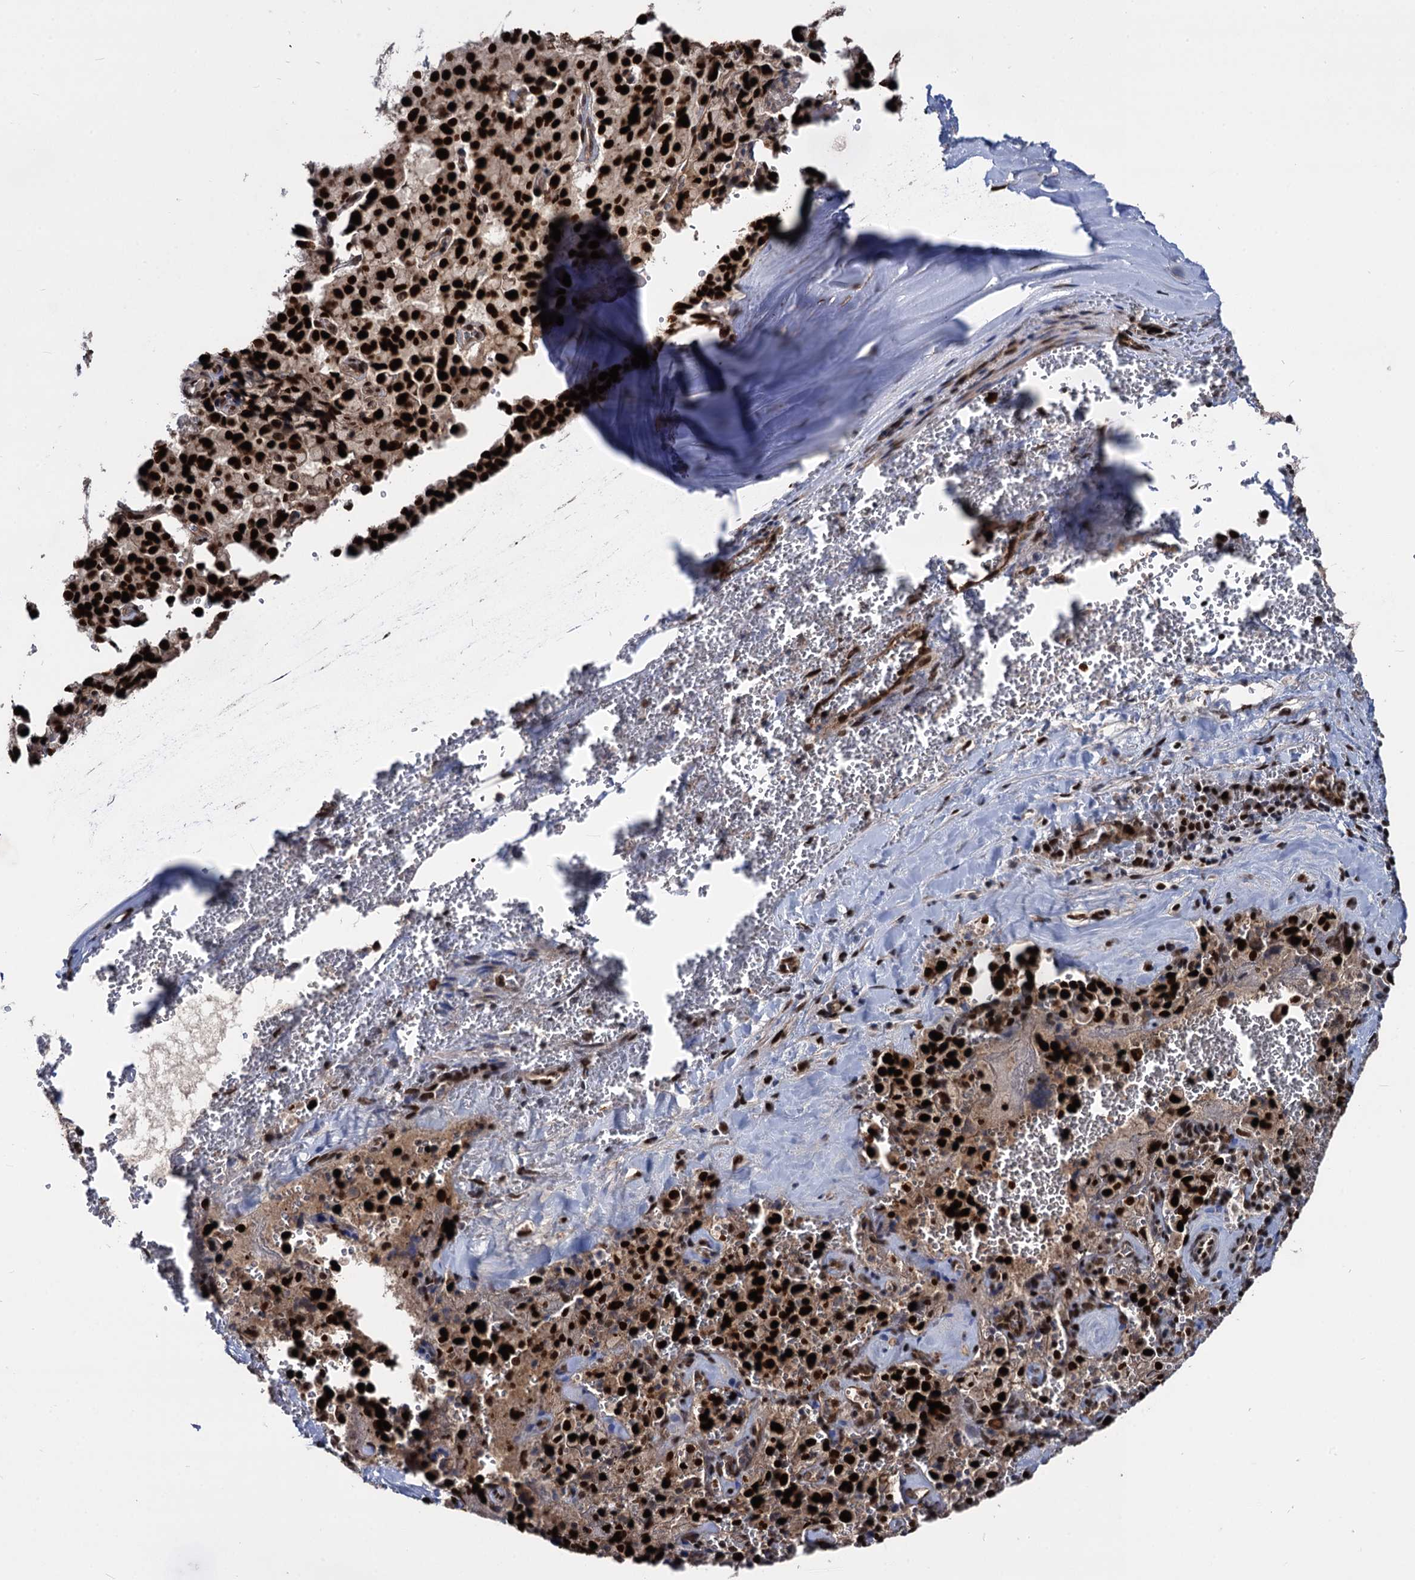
{"staining": {"intensity": "strong", "quantity": ">75%", "location": "nuclear"}, "tissue": "pancreatic cancer", "cell_type": "Tumor cells", "image_type": "cancer", "snomed": [{"axis": "morphology", "description": "Adenocarcinoma, NOS"}, {"axis": "topography", "description": "Pancreas"}], "caption": "Immunohistochemical staining of pancreatic adenocarcinoma shows high levels of strong nuclear protein expression in approximately >75% of tumor cells. (brown staining indicates protein expression, while blue staining denotes nuclei).", "gene": "GALNT11", "patient": {"sex": "male", "age": 65}}